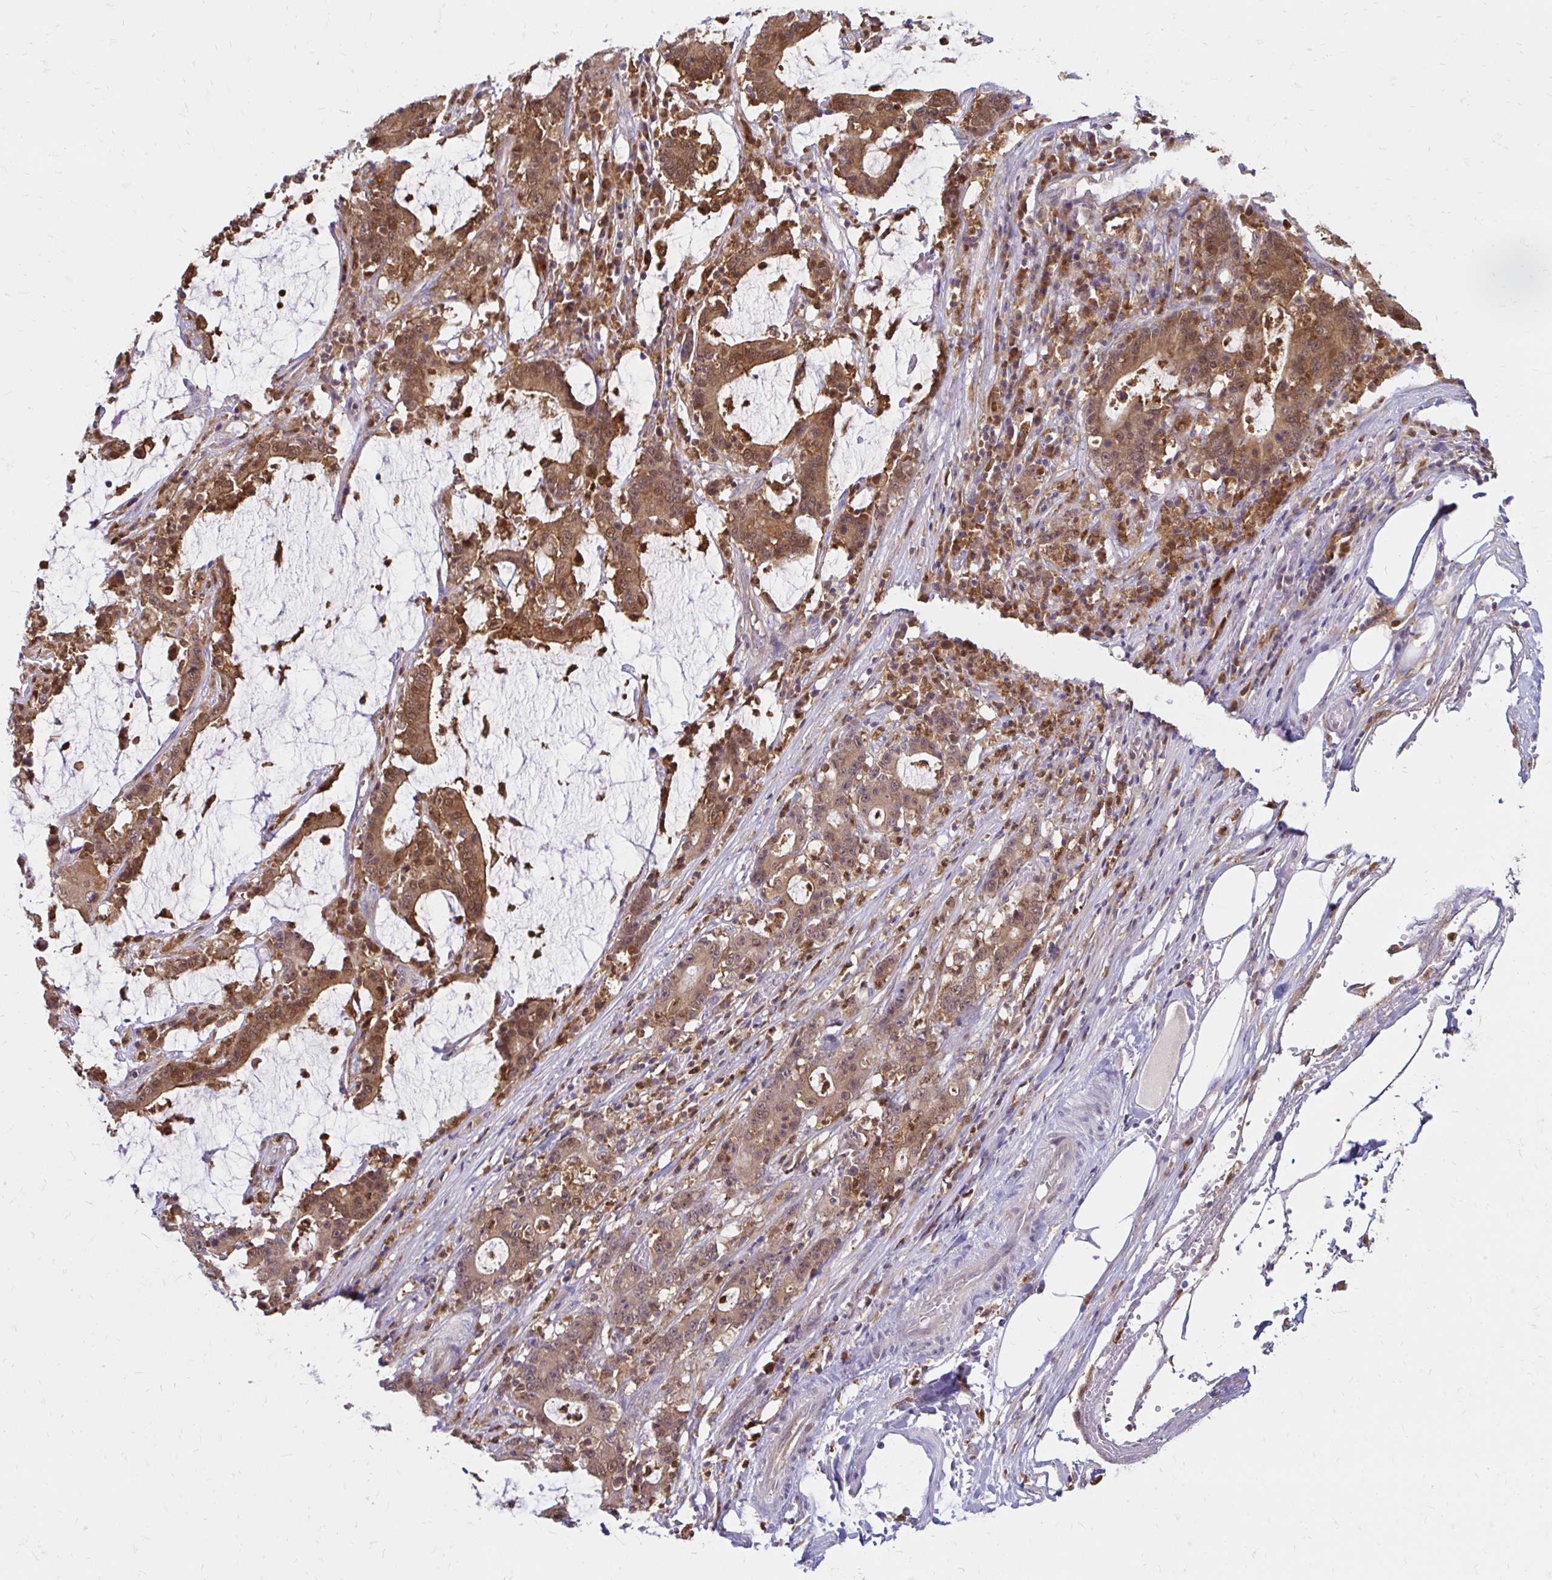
{"staining": {"intensity": "moderate", "quantity": ">75%", "location": "cytoplasmic/membranous,nuclear"}, "tissue": "stomach cancer", "cell_type": "Tumor cells", "image_type": "cancer", "snomed": [{"axis": "morphology", "description": "Adenocarcinoma, NOS"}, {"axis": "topography", "description": "Stomach, upper"}], "caption": "Approximately >75% of tumor cells in human stomach adenocarcinoma reveal moderate cytoplasmic/membranous and nuclear protein staining as visualized by brown immunohistochemical staining.", "gene": "PYCARD", "patient": {"sex": "male", "age": 68}}